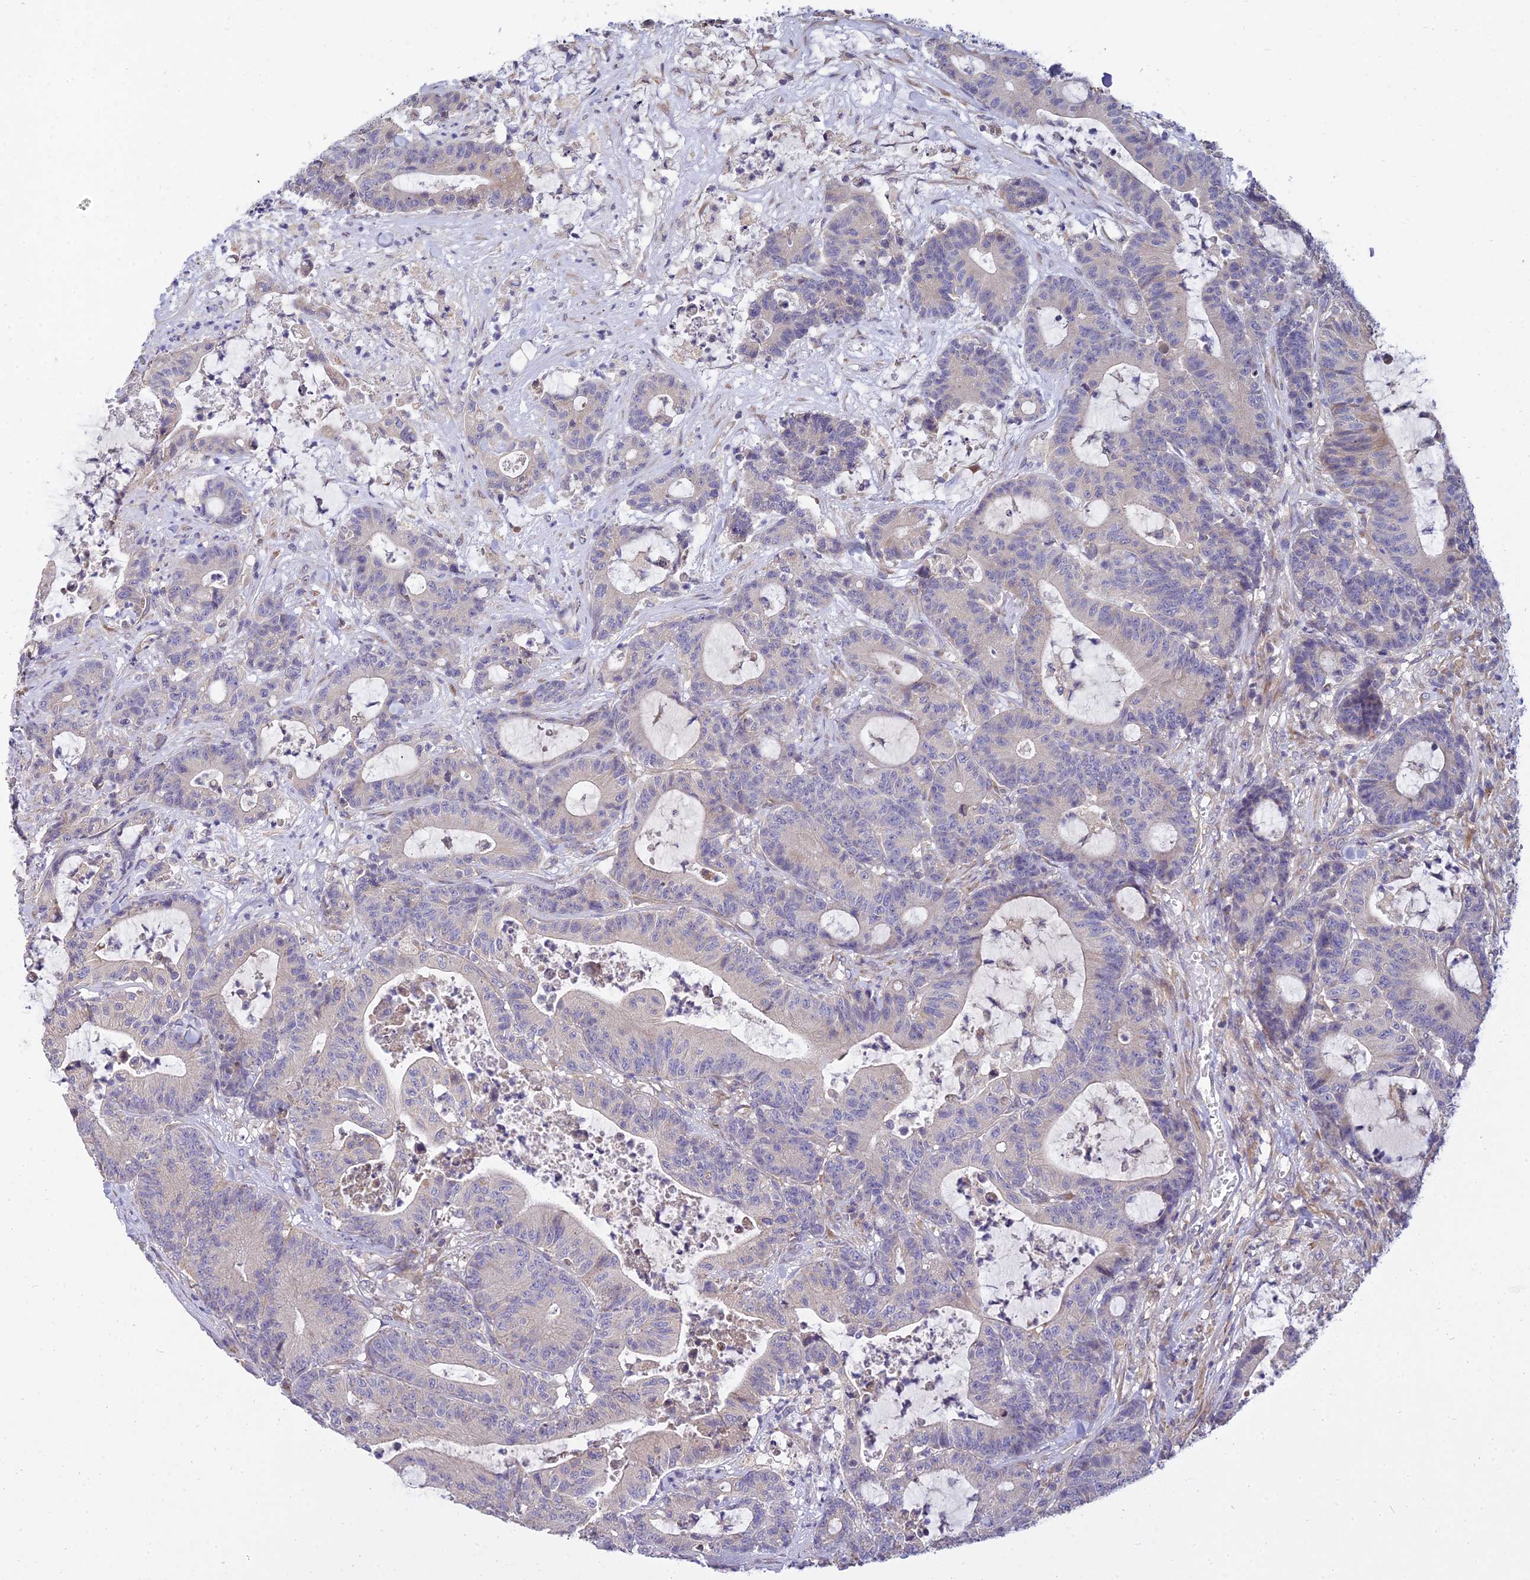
{"staining": {"intensity": "negative", "quantity": "none", "location": "none"}, "tissue": "colorectal cancer", "cell_type": "Tumor cells", "image_type": "cancer", "snomed": [{"axis": "morphology", "description": "Adenocarcinoma, NOS"}, {"axis": "topography", "description": "Colon"}], "caption": "High power microscopy image of an immunohistochemistry image of adenocarcinoma (colorectal), revealing no significant staining in tumor cells.", "gene": "ARL8B", "patient": {"sex": "female", "age": 84}}